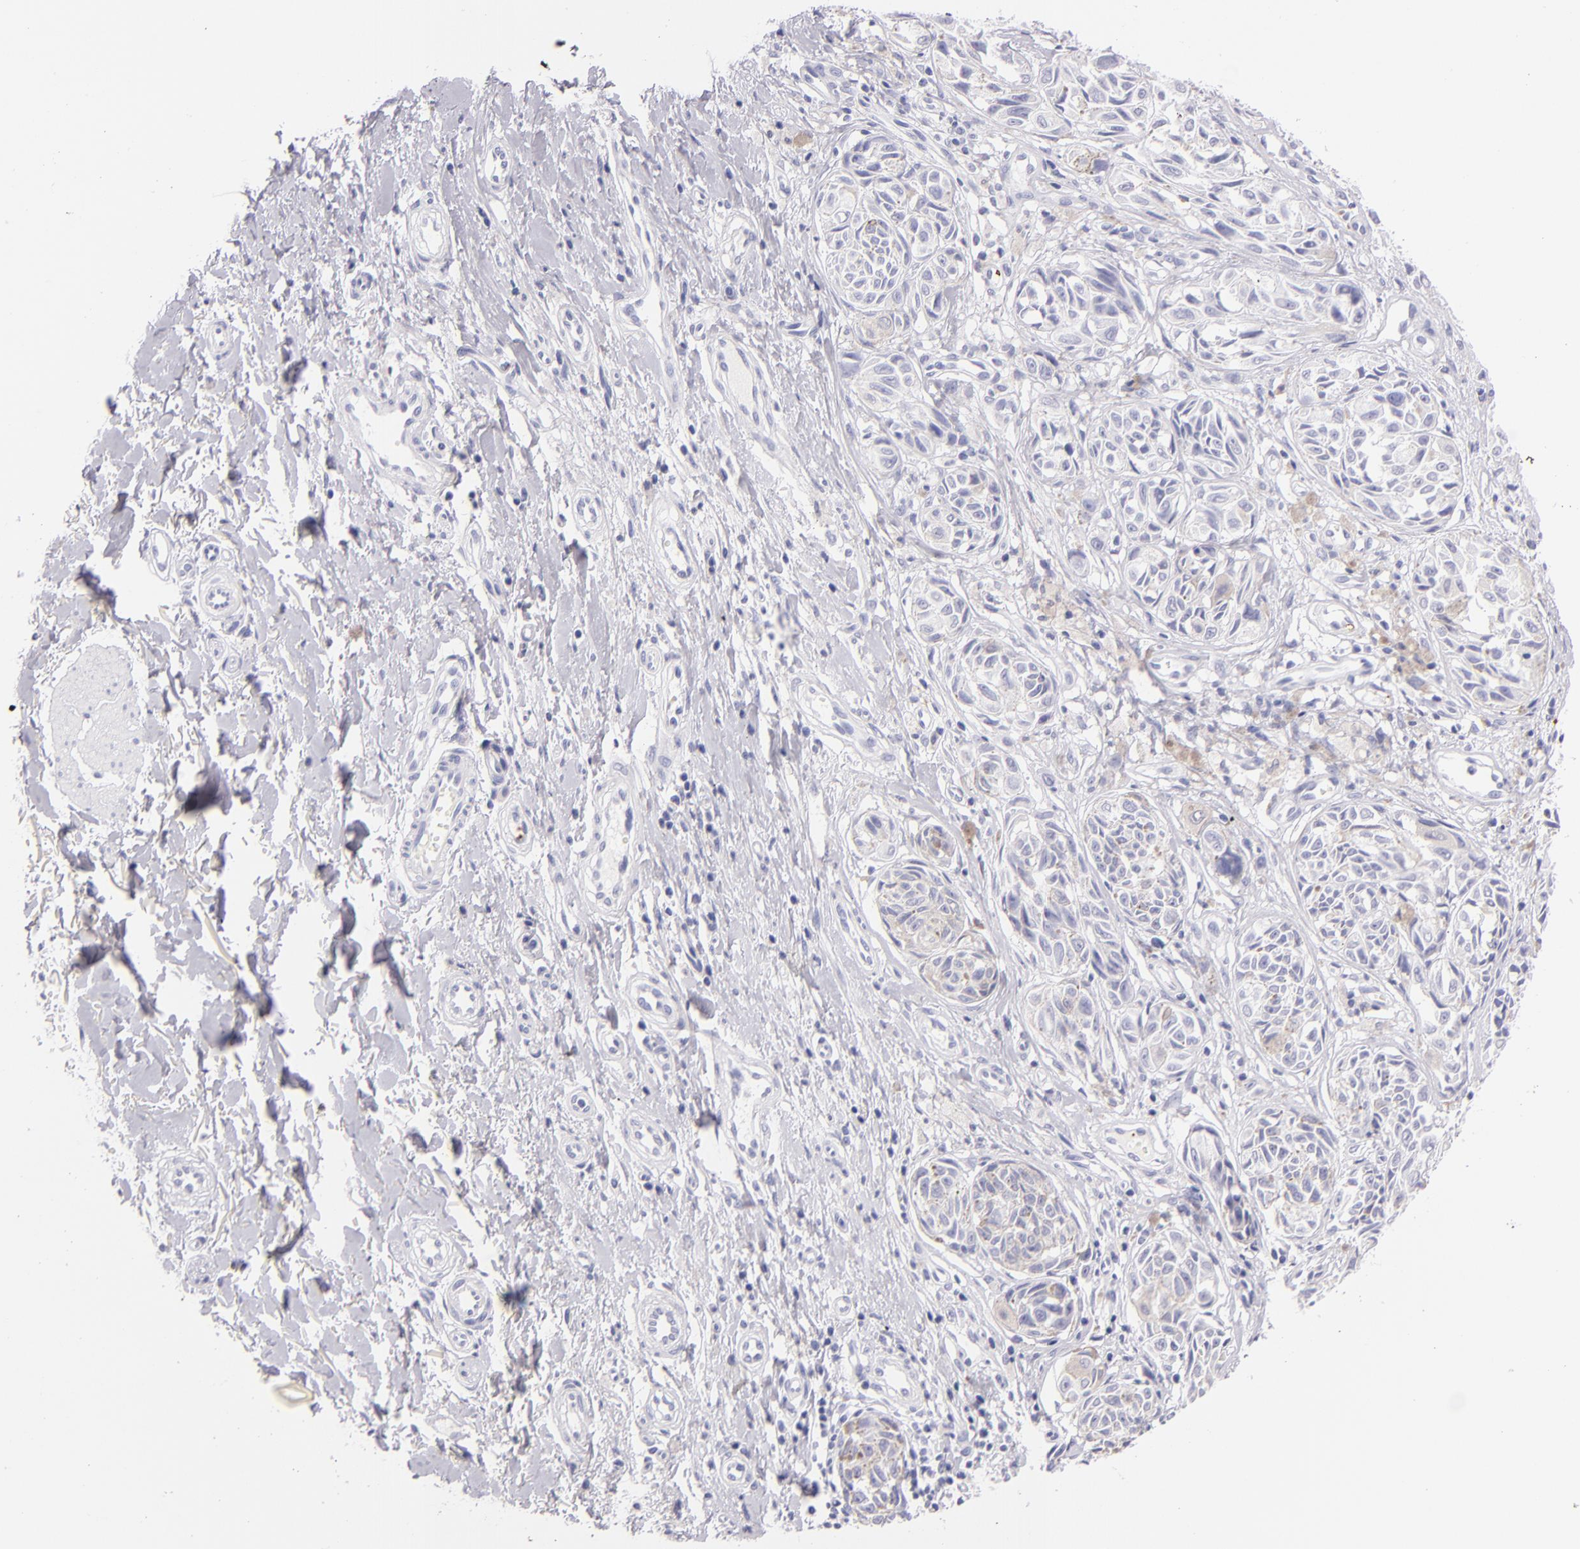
{"staining": {"intensity": "negative", "quantity": "none", "location": "none"}, "tissue": "melanoma", "cell_type": "Tumor cells", "image_type": "cancer", "snomed": [{"axis": "morphology", "description": "Malignant melanoma, NOS"}, {"axis": "topography", "description": "Skin"}], "caption": "A high-resolution histopathology image shows immunohistochemistry (IHC) staining of malignant melanoma, which displays no significant staining in tumor cells.", "gene": "GP1BA", "patient": {"sex": "male", "age": 67}}